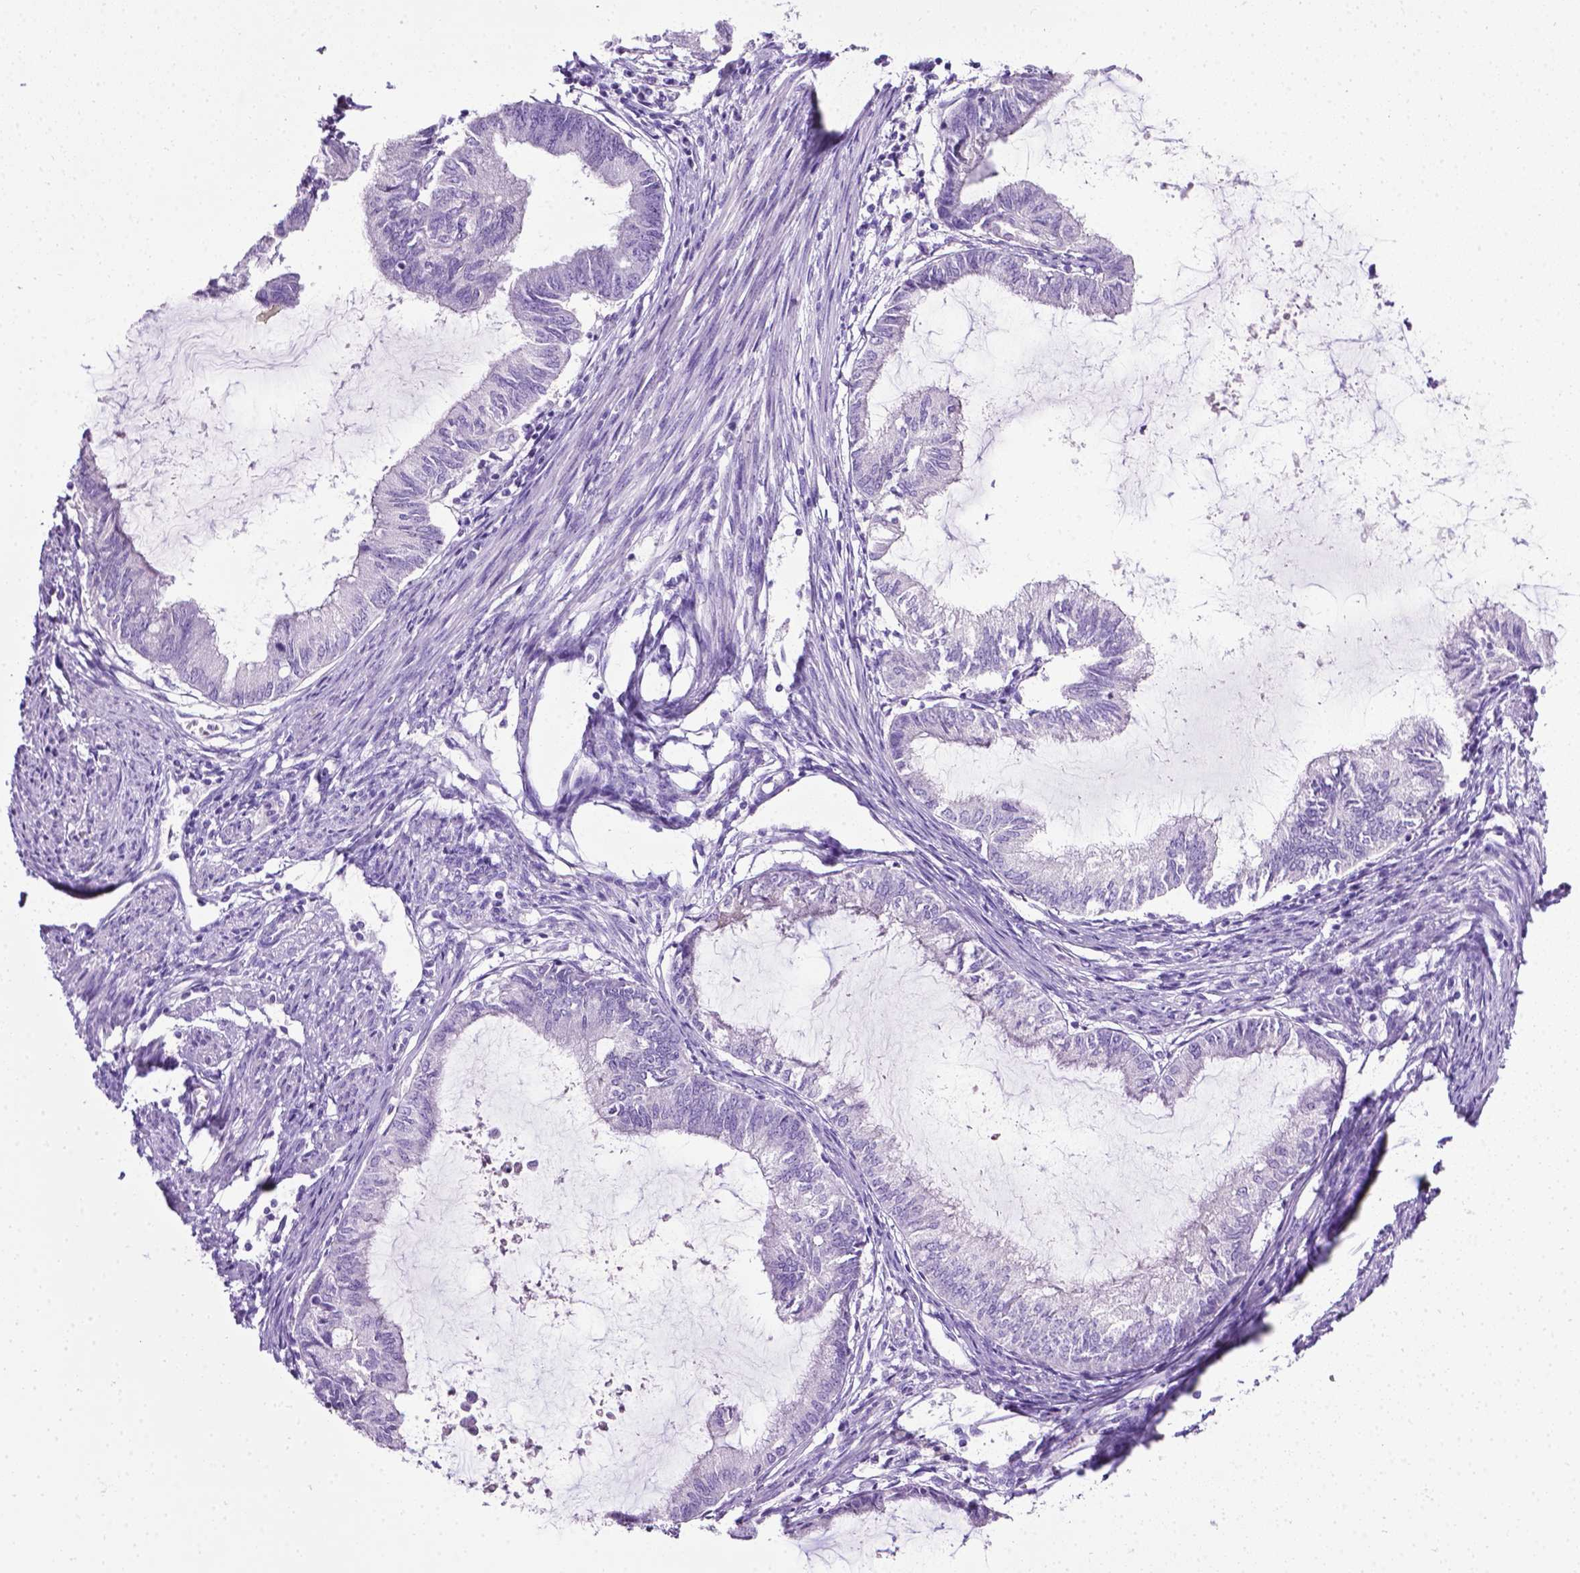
{"staining": {"intensity": "negative", "quantity": "none", "location": "none"}, "tissue": "endometrial cancer", "cell_type": "Tumor cells", "image_type": "cancer", "snomed": [{"axis": "morphology", "description": "Adenocarcinoma, NOS"}, {"axis": "topography", "description": "Endometrium"}], "caption": "IHC histopathology image of neoplastic tissue: adenocarcinoma (endometrial) stained with DAB exhibits no significant protein positivity in tumor cells.", "gene": "LELP1", "patient": {"sex": "female", "age": 86}}